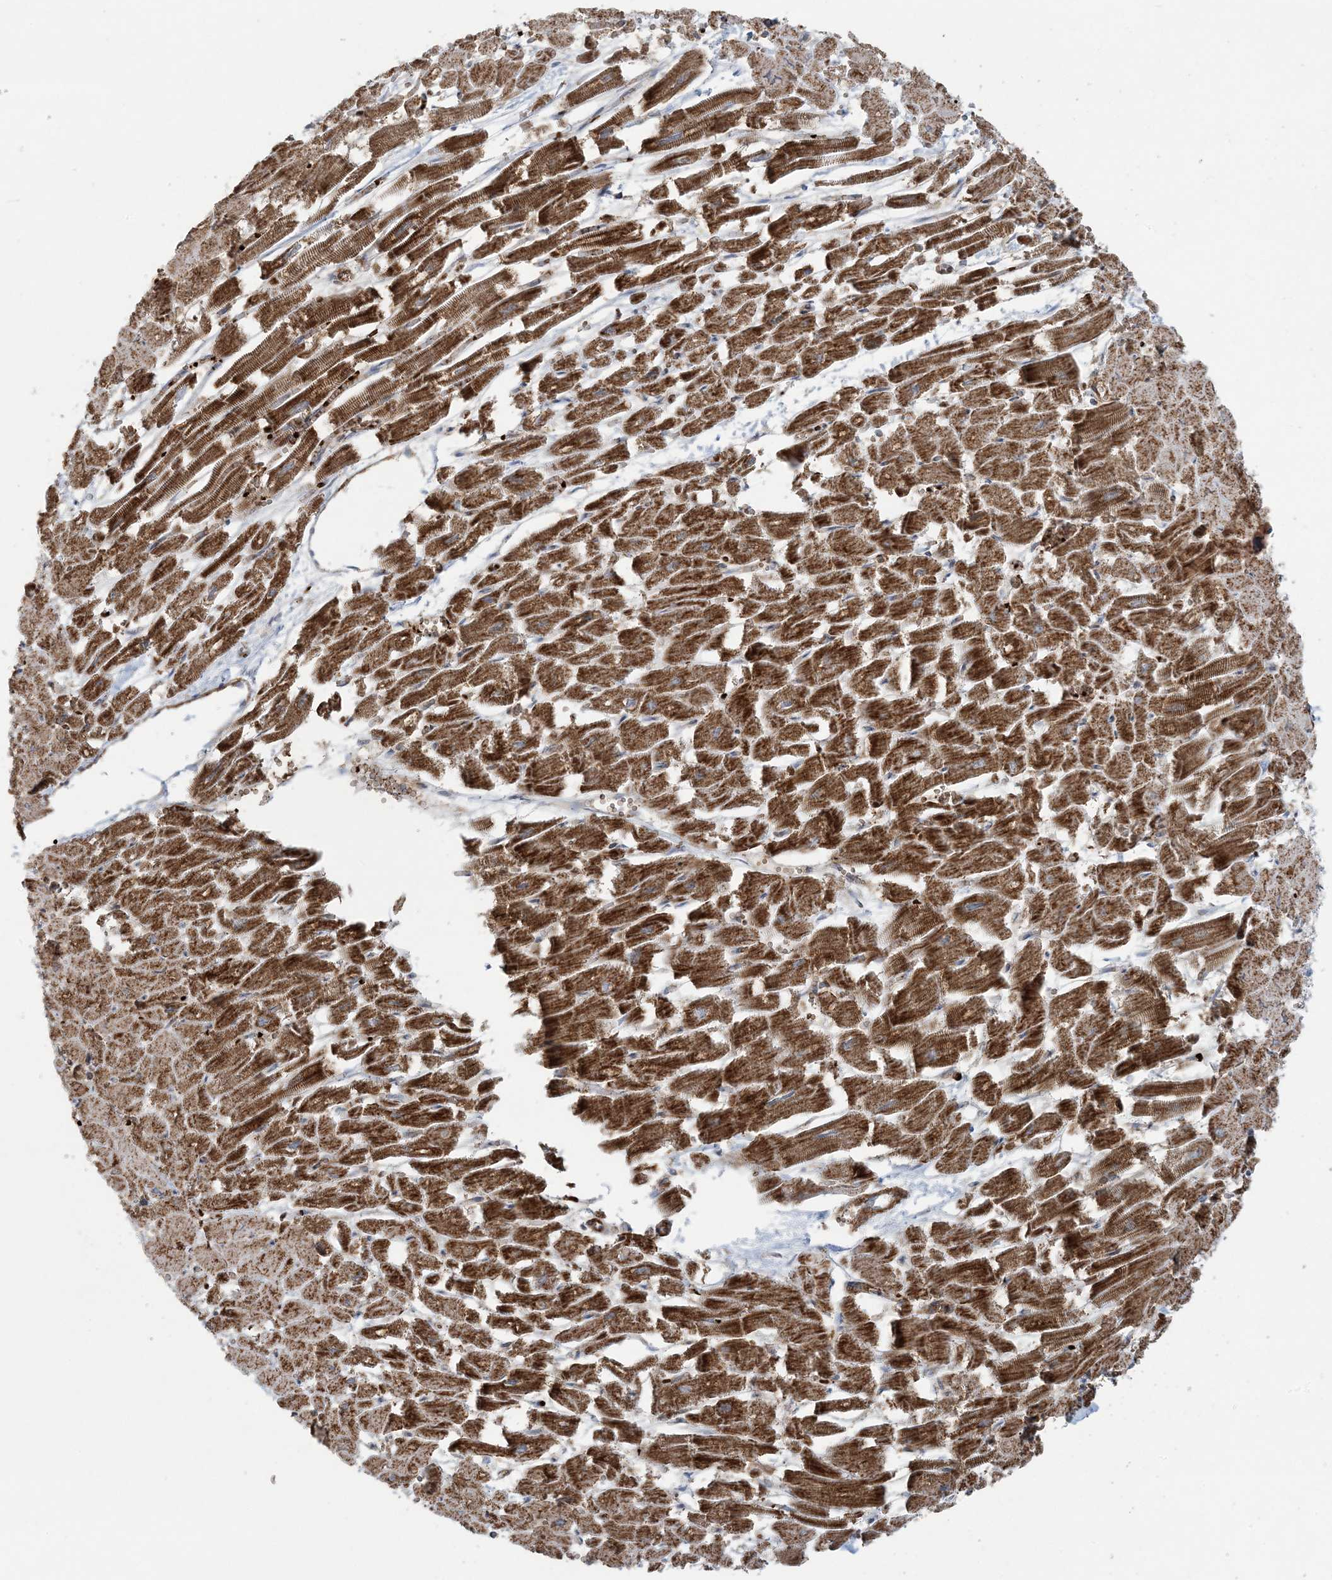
{"staining": {"intensity": "strong", "quantity": ">75%", "location": "cytoplasmic/membranous"}, "tissue": "heart muscle", "cell_type": "Cardiomyocytes", "image_type": "normal", "snomed": [{"axis": "morphology", "description": "Normal tissue, NOS"}, {"axis": "topography", "description": "Heart"}], "caption": "Protein staining demonstrates strong cytoplasmic/membranous staining in approximately >75% of cardiomyocytes in benign heart muscle.", "gene": "PIK3R4", "patient": {"sex": "male", "age": 54}}